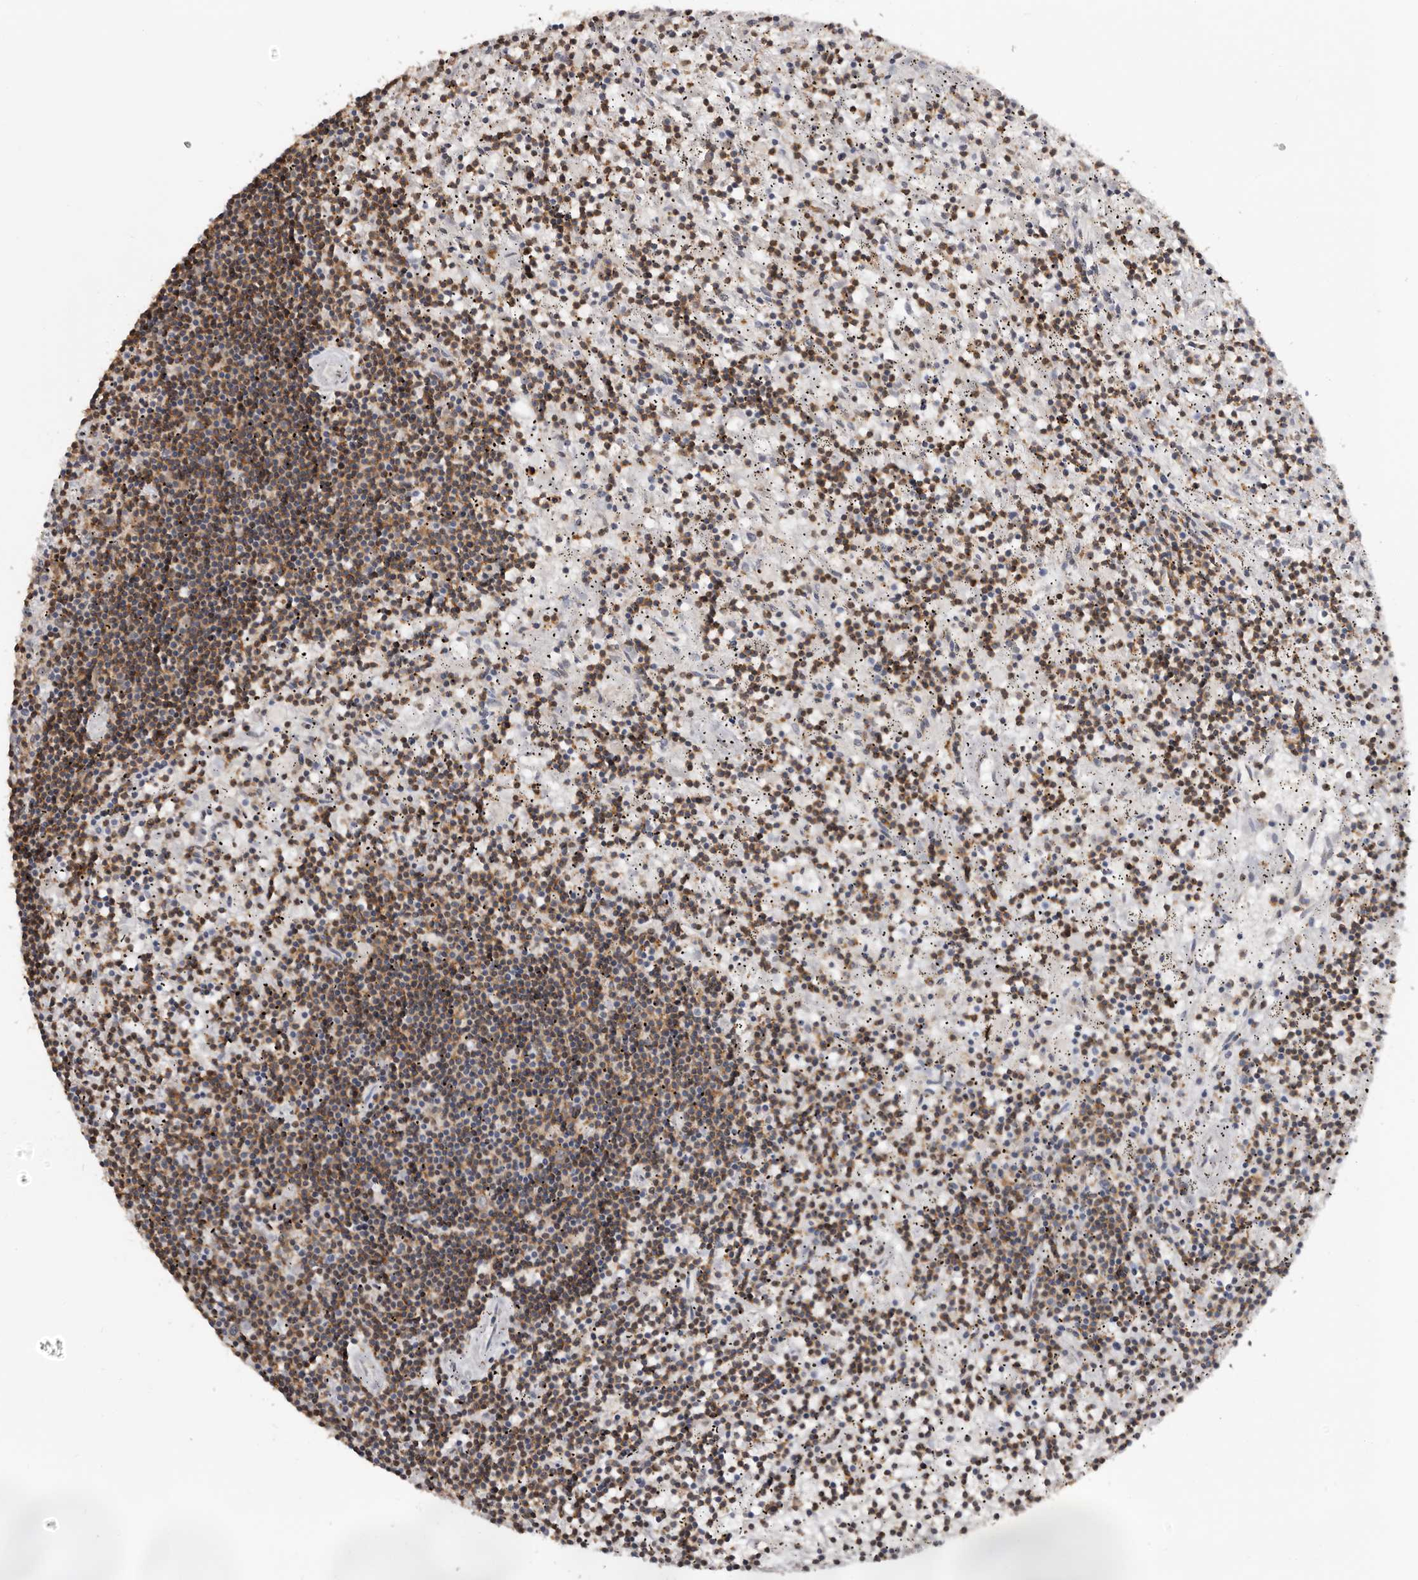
{"staining": {"intensity": "moderate", "quantity": "25%-75%", "location": "cytoplasmic/membranous"}, "tissue": "lymphoma", "cell_type": "Tumor cells", "image_type": "cancer", "snomed": [{"axis": "morphology", "description": "Malignant lymphoma, non-Hodgkin's type, Low grade"}, {"axis": "topography", "description": "Spleen"}], "caption": "Immunohistochemistry image of lymphoma stained for a protein (brown), which reveals medium levels of moderate cytoplasmic/membranous positivity in about 25%-75% of tumor cells.", "gene": "SCAF4", "patient": {"sex": "male", "age": 76}}